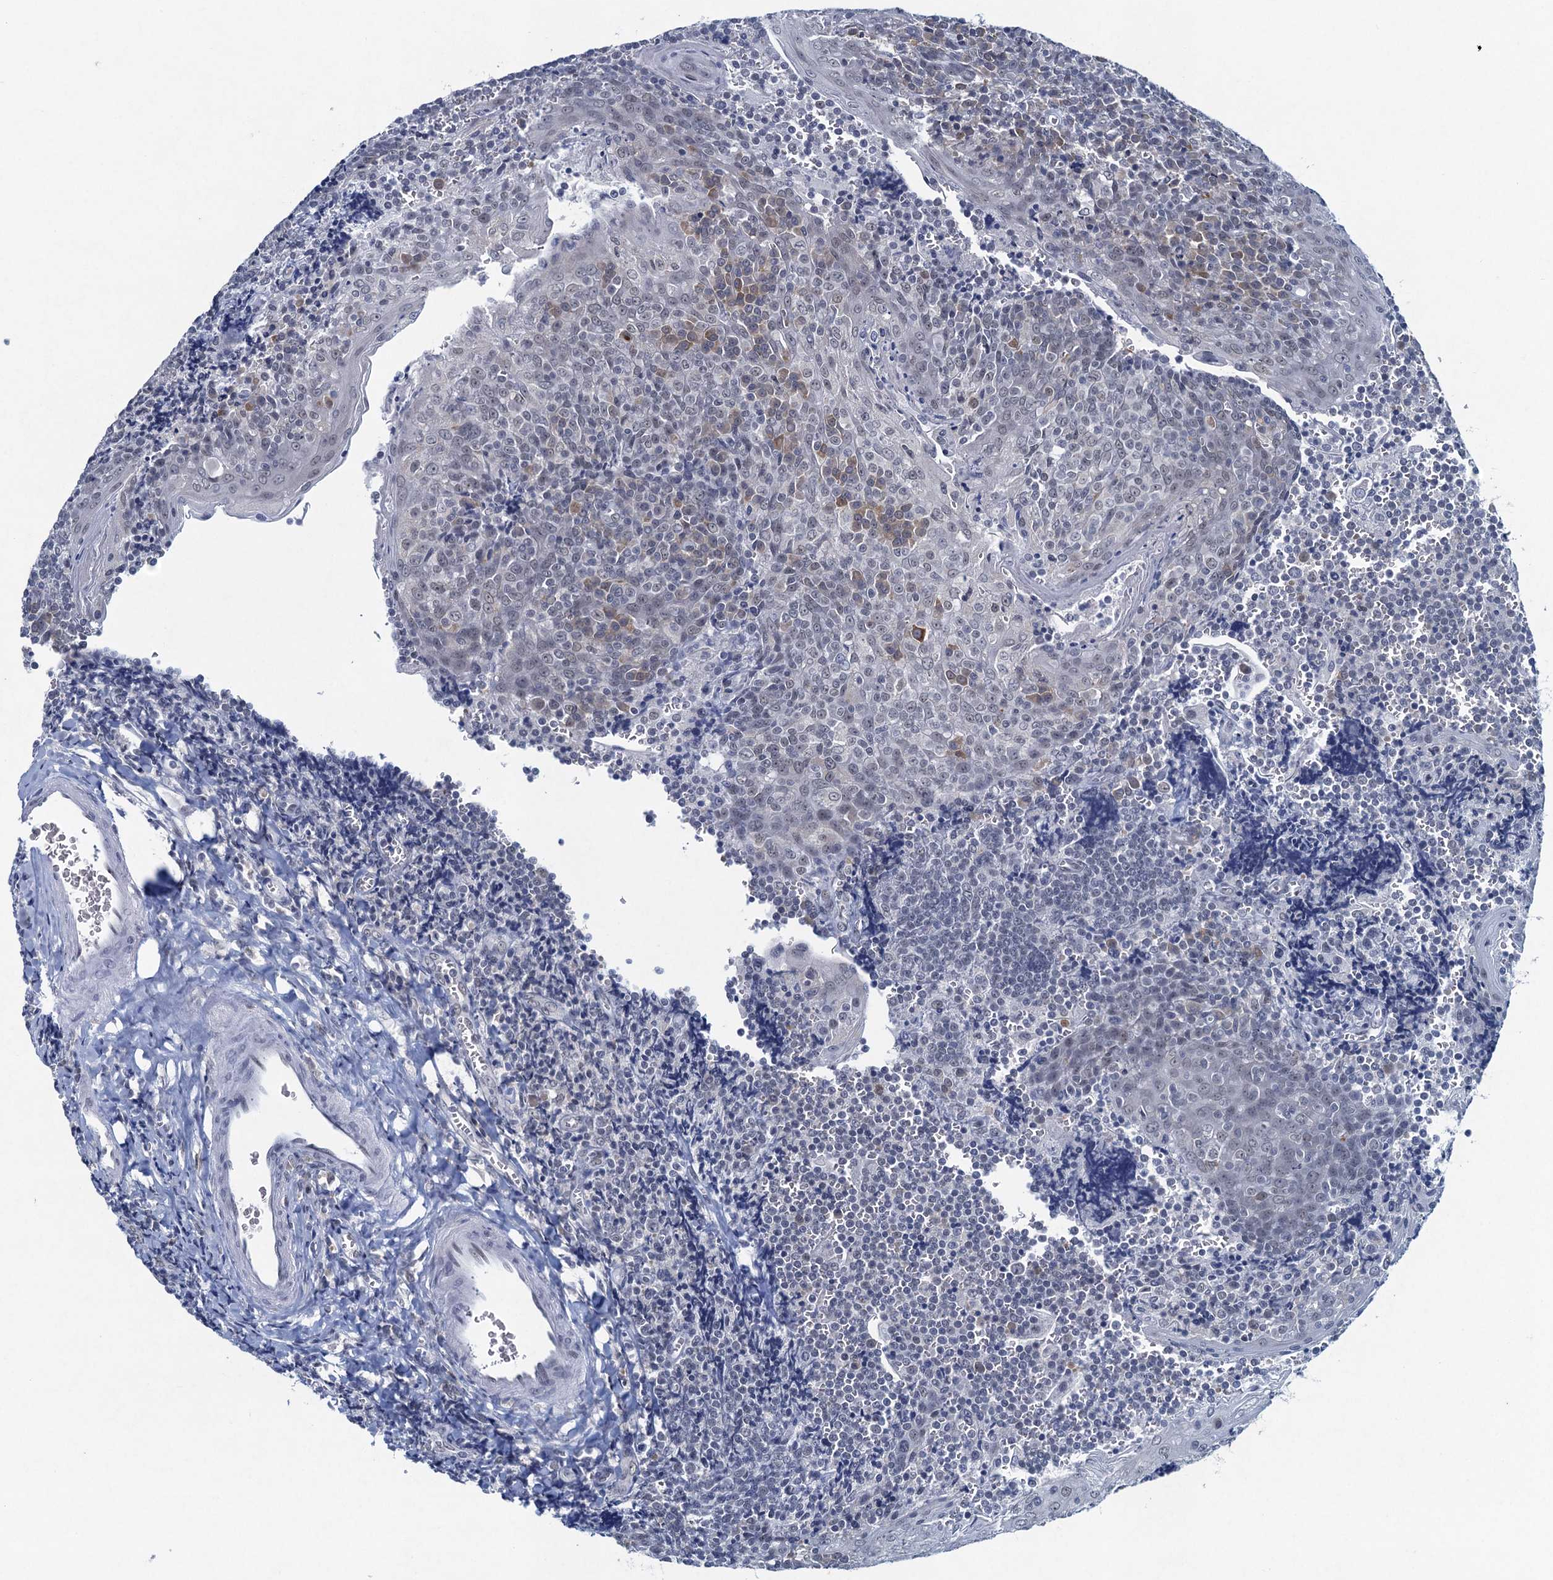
{"staining": {"intensity": "moderate", "quantity": "<25%", "location": "cytoplasmic/membranous"}, "tissue": "tonsil", "cell_type": "Germinal center cells", "image_type": "normal", "snomed": [{"axis": "morphology", "description": "Normal tissue, NOS"}, {"axis": "topography", "description": "Tonsil"}], "caption": "DAB immunohistochemical staining of unremarkable tonsil reveals moderate cytoplasmic/membranous protein positivity in about <25% of germinal center cells.", "gene": "ENSG00000230707", "patient": {"sex": "male", "age": 27}}